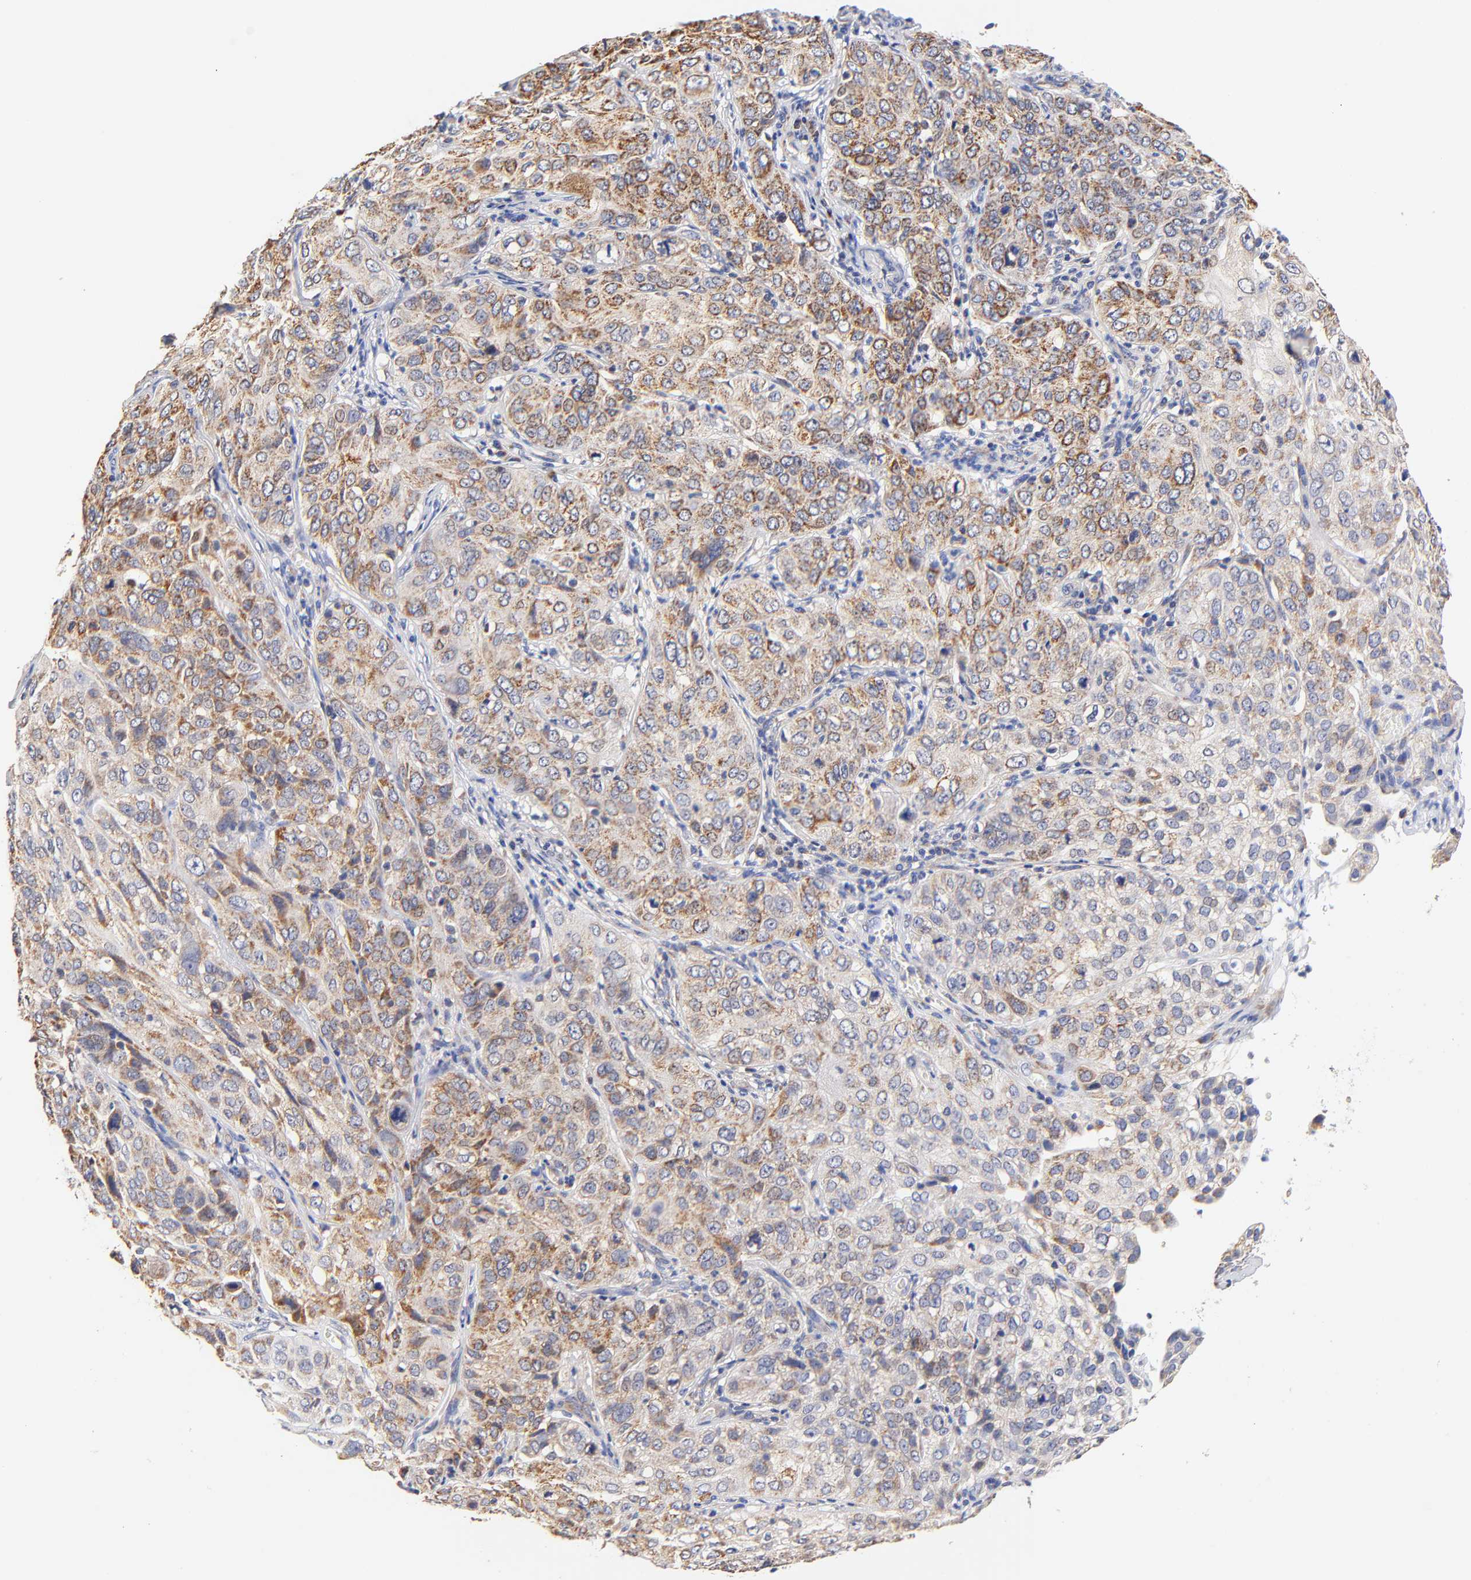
{"staining": {"intensity": "strong", "quantity": ">75%", "location": "cytoplasmic/membranous"}, "tissue": "cervical cancer", "cell_type": "Tumor cells", "image_type": "cancer", "snomed": [{"axis": "morphology", "description": "Squamous cell carcinoma, NOS"}, {"axis": "topography", "description": "Cervix"}], "caption": "Cervical cancer stained for a protein (brown) displays strong cytoplasmic/membranous positive positivity in approximately >75% of tumor cells.", "gene": "ATP5F1D", "patient": {"sex": "female", "age": 38}}